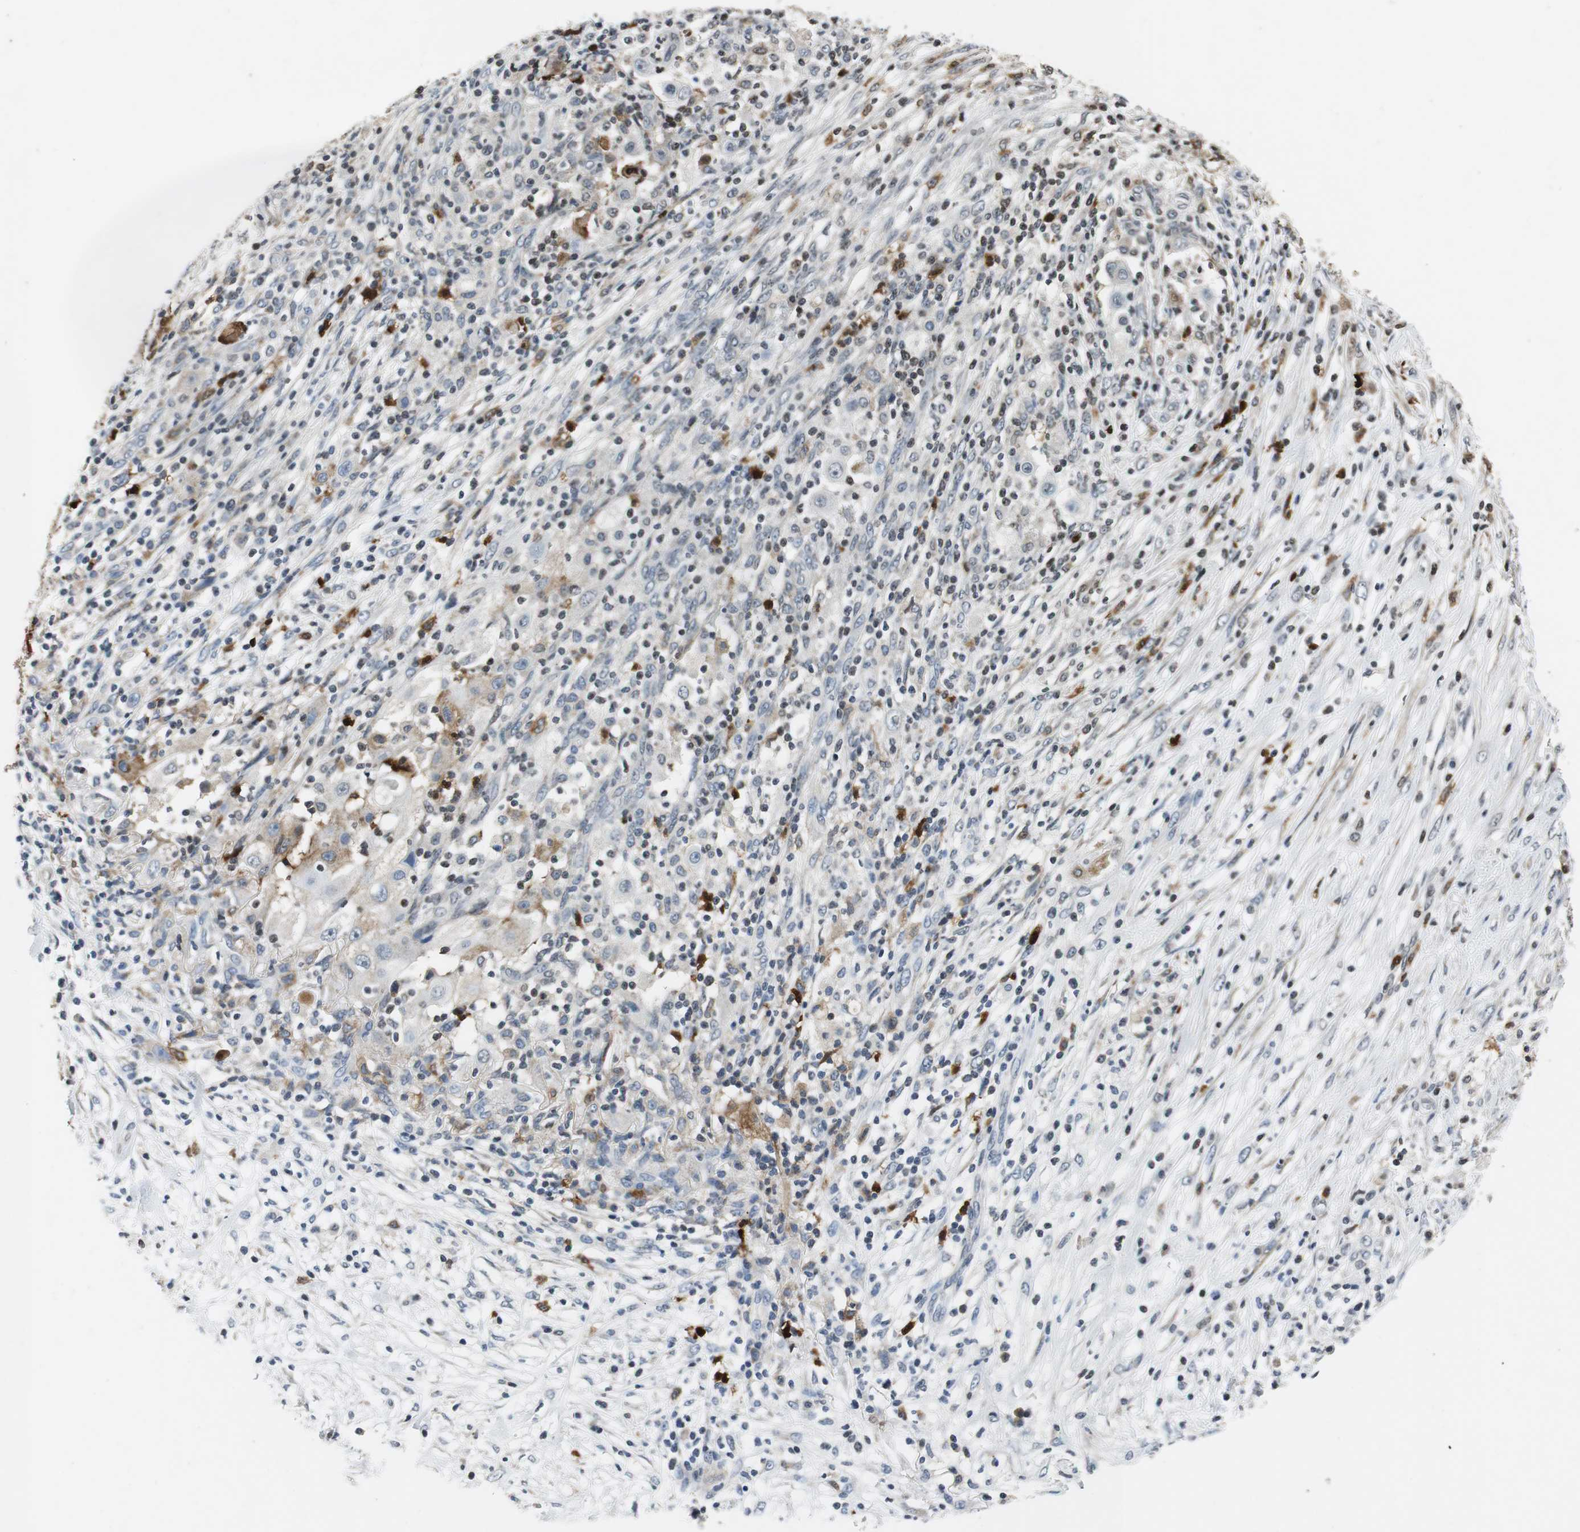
{"staining": {"intensity": "weak", "quantity": "25%-75%", "location": "cytoplasmic/membranous,nuclear"}, "tissue": "ovarian cancer", "cell_type": "Tumor cells", "image_type": "cancer", "snomed": [{"axis": "morphology", "description": "Carcinoma, endometroid"}, {"axis": "topography", "description": "Ovary"}], "caption": "This photomicrograph demonstrates immunohistochemistry (IHC) staining of human ovarian cancer (endometroid carcinoma), with low weak cytoplasmic/membranous and nuclear staining in approximately 25%-75% of tumor cells.", "gene": "ORM1", "patient": {"sex": "female", "age": 42}}